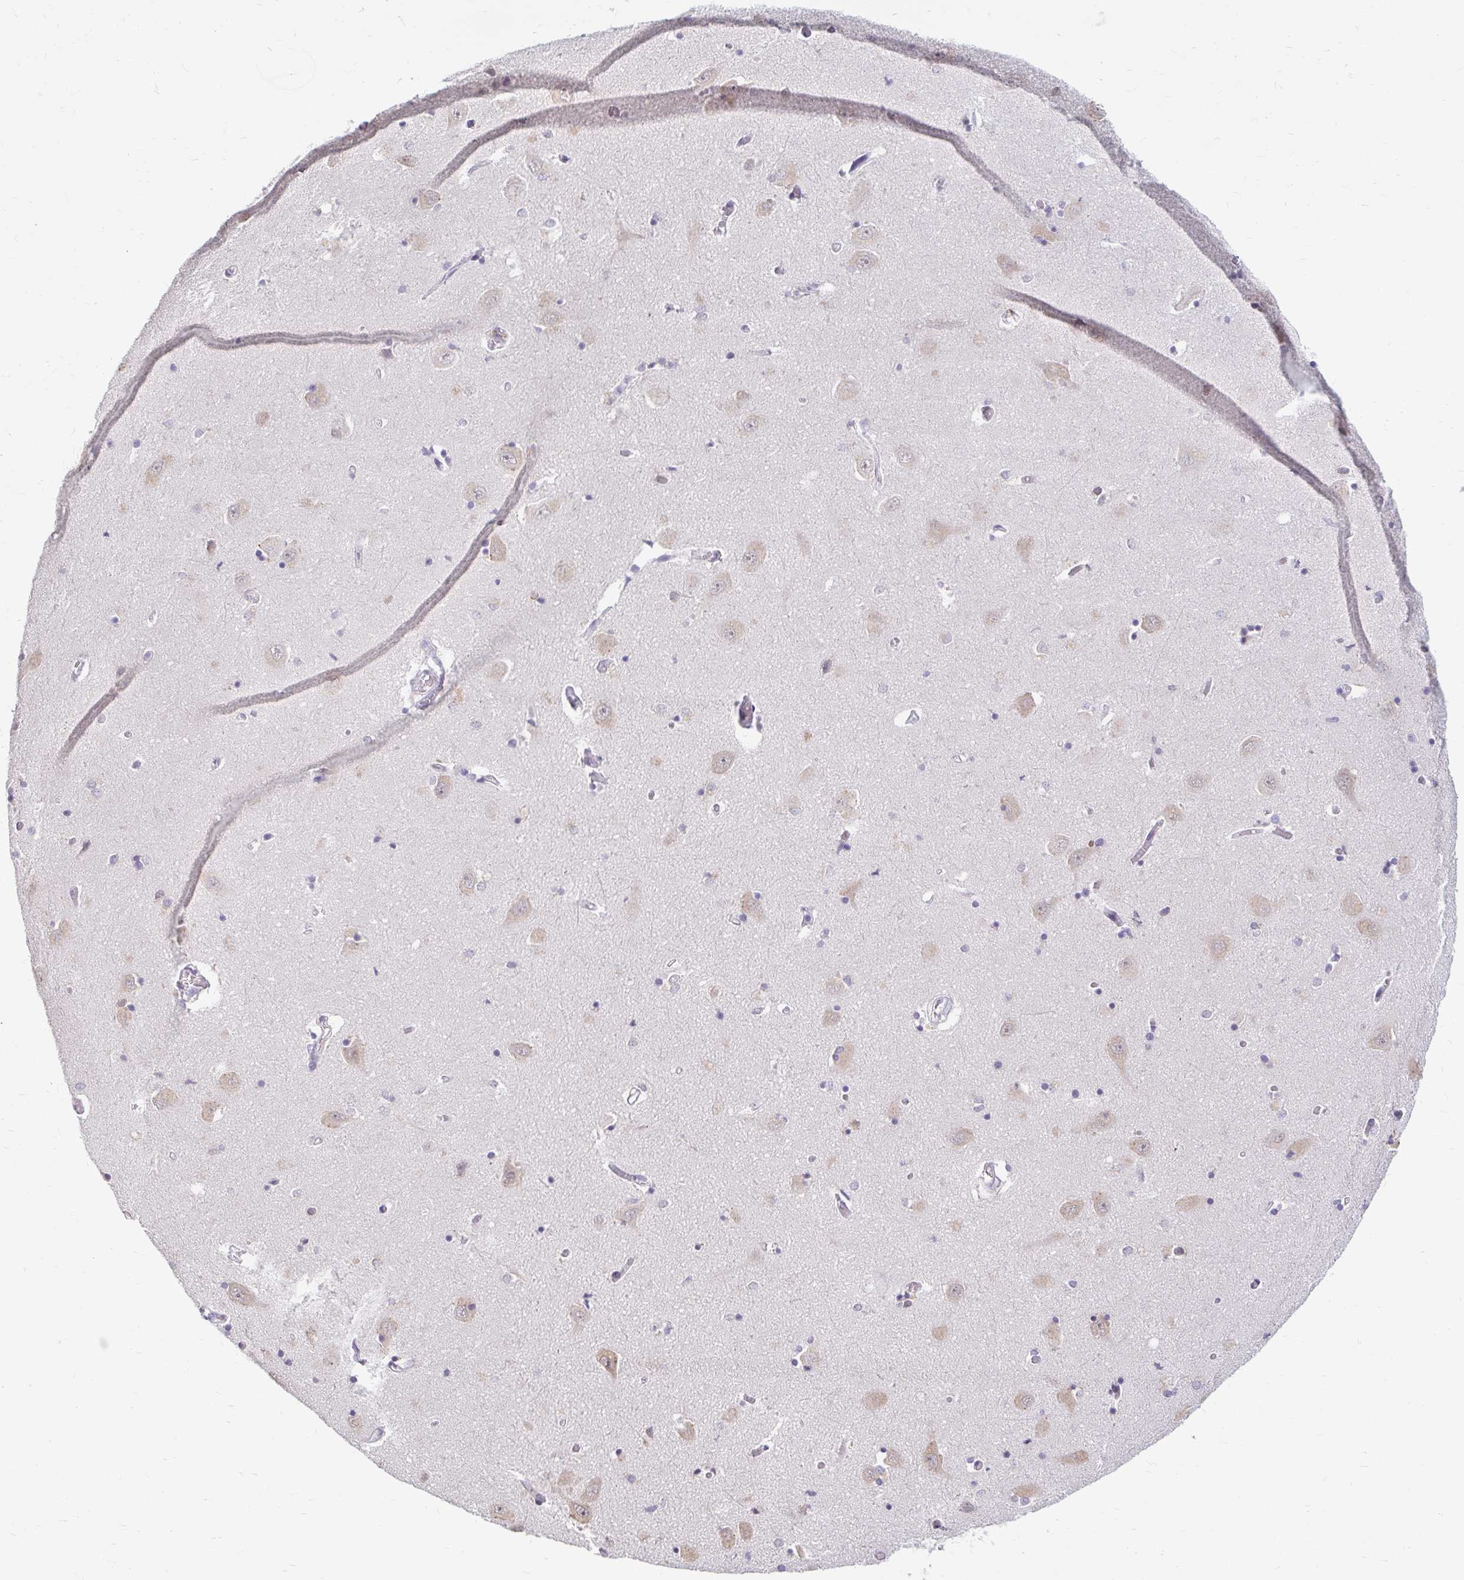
{"staining": {"intensity": "negative", "quantity": "none", "location": "none"}, "tissue": "caudate", "cell_type": "Glial cells", "image_type": "normal", "snomed": [{"axis": "morphology", "description": "Normal tissue, NOS"}, {"axis": "topography", "description": "Lateral ventricle wall"}, {"axis": "topography", "description": "Hippocampus"}], "caption": "Immunohistochemical staining of unremarkable caudate shows no significant positivity in glial cells. The staining is performed using DAB brown chromogen with nuclei counter-stained in using hematoxylin.", "gene": "DDN", "patient": {"sex": "female", "age": 63}}